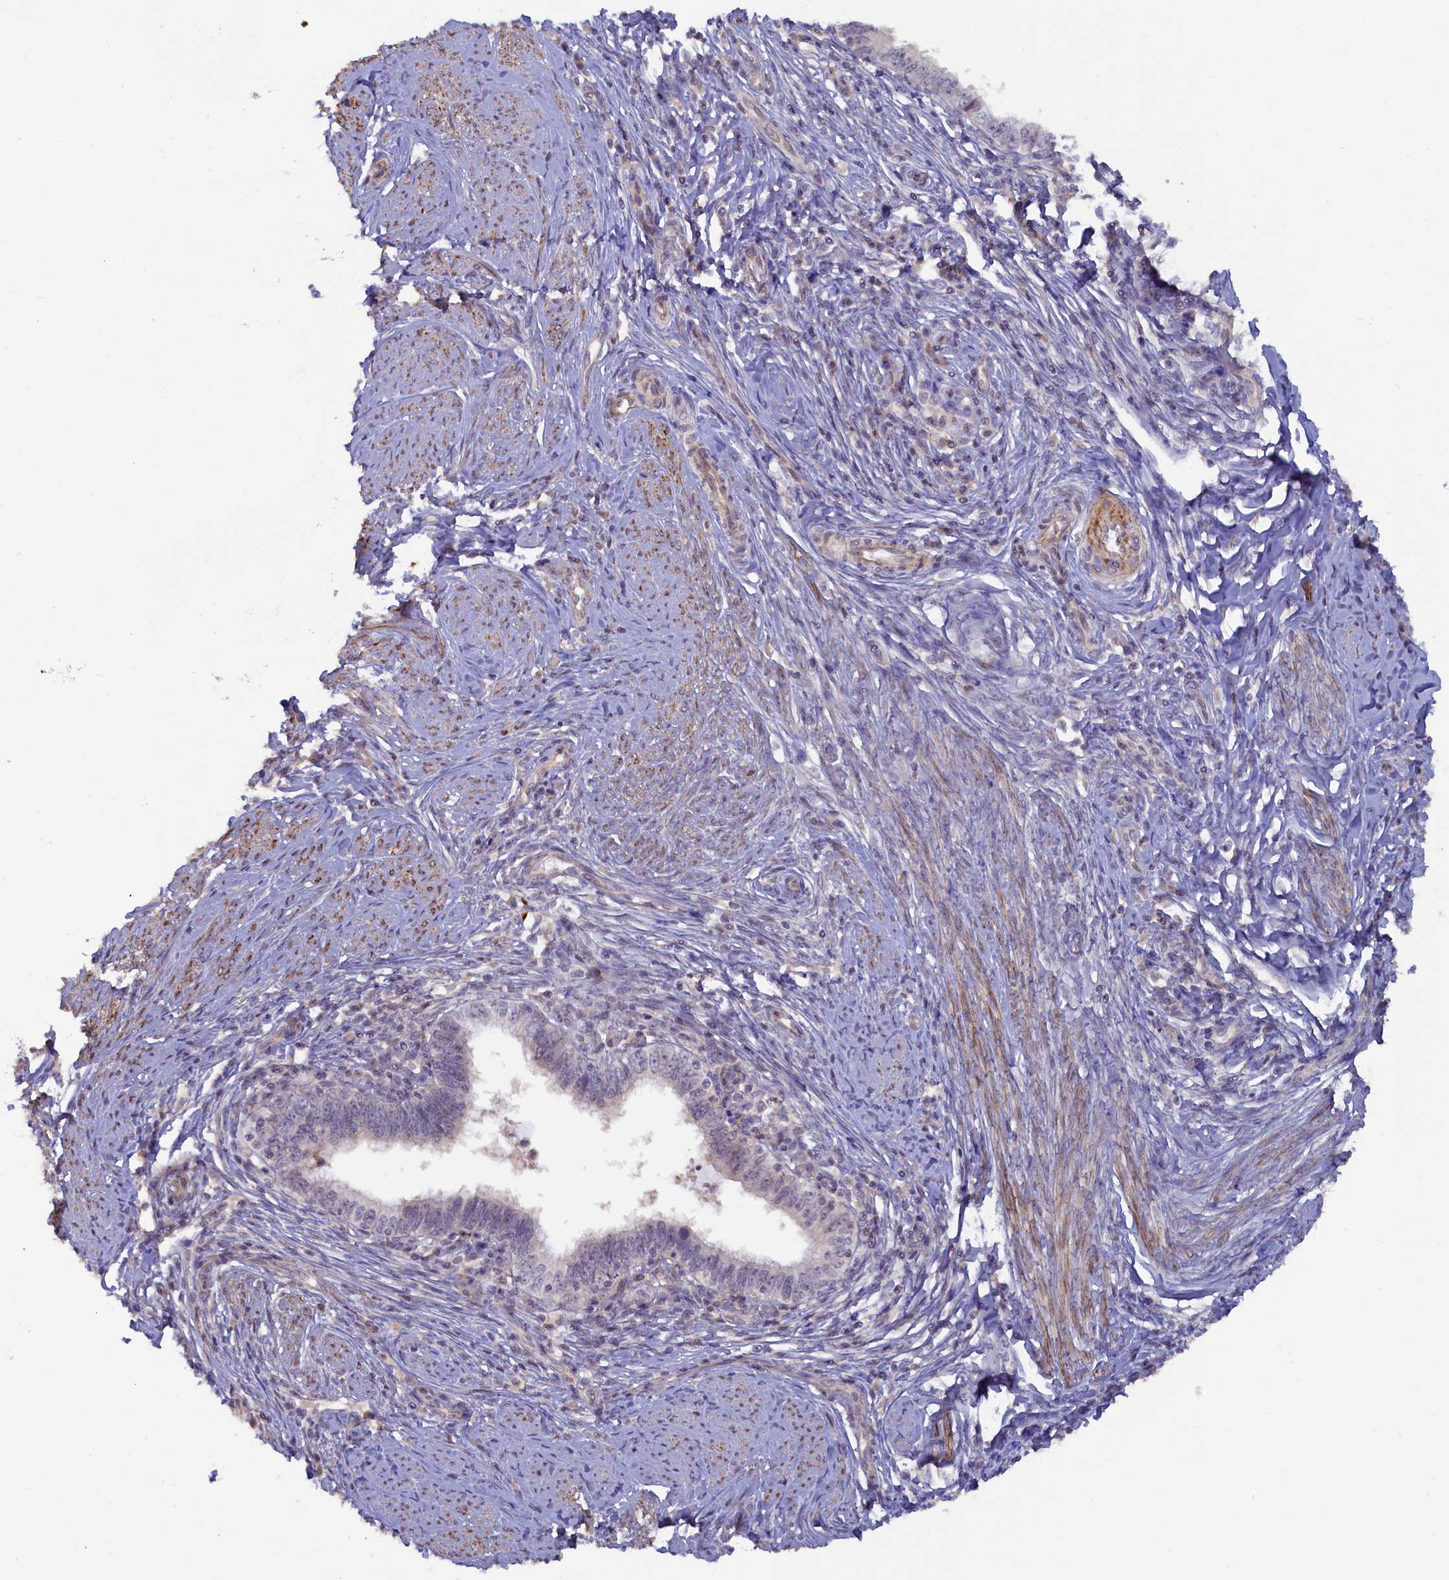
{"staining": {"intensity": "negative", "quantity": "none", "location": "none"}, "tissue": "cervical cancer", "cell_type": "Tumor cells", "image_type": "cancer", "snomed": [{"axis": "morphology", "description": "Adenocarcinoma, NOS"}, {"axis": "topography", "description": "Cervix"}], "caption": "High magnification brightfield microscopy of cervical cancer stained with DAB (3,3'-diaminobenzidine) (brown) and counterstained with hematoxylin (blue): tumor cells show no significant positivity.", "gene": "MYO16", "patient": {"sex": "female", "age": 36}}